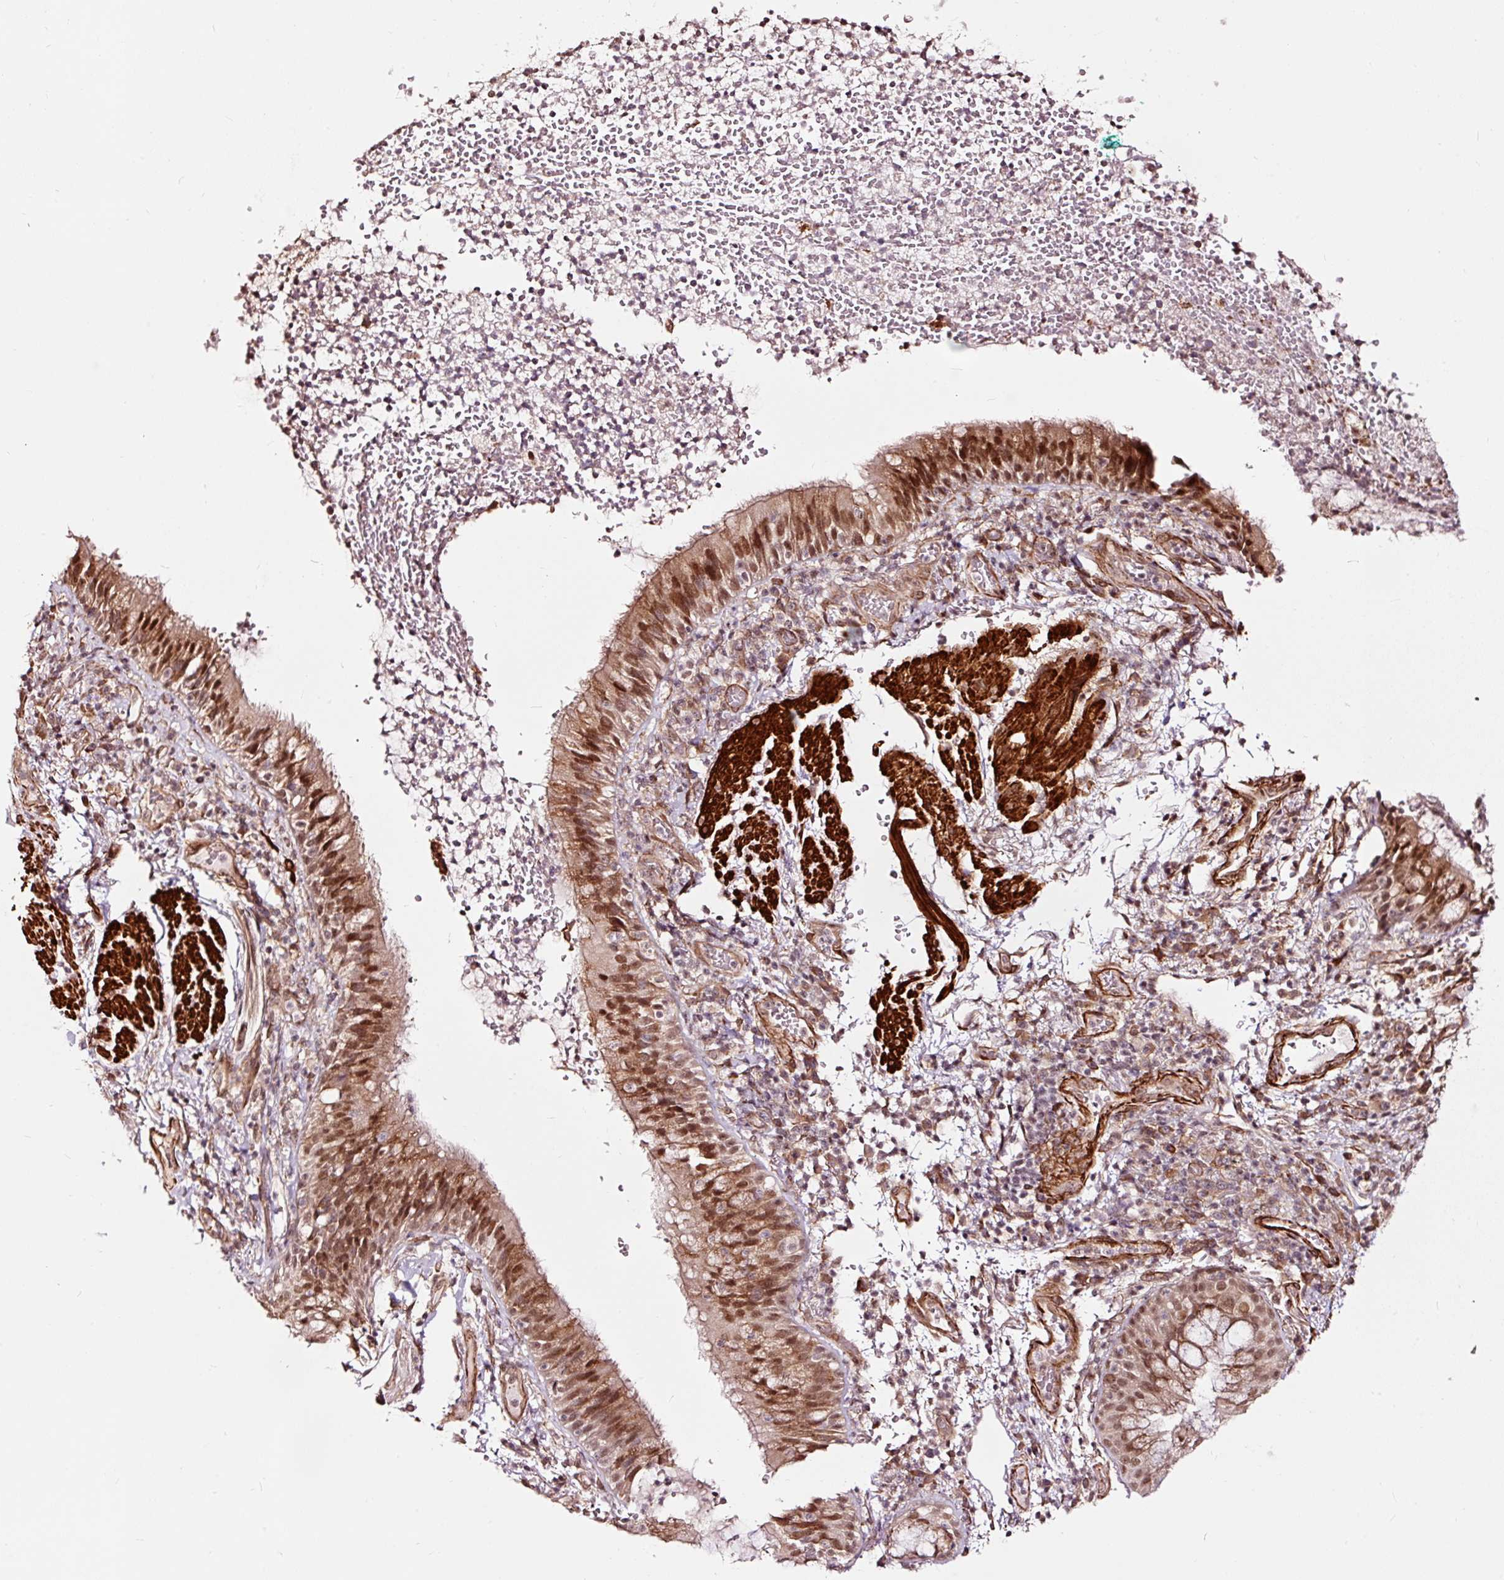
{"staining": {"intensity": "strong", "quantity": ">75%", "location": "cytoplasmic/membranous,nuclear"}, "tissue": "bronchus", "cell_type": "Respiratory epithelial cells", "image_type": "normal", "snomed": [{"axis": "morphology", "description": "Normal tissue, NOS"}, {"axis": "topography", "description": "Cartilage tissue"}, {"axis": "topography", "description": "Bronchus"}], "caption": "A micrograph of bronchus stained for a protein shows strong cytoplasmic/membranous,nuclear brown staining in respiratory epithelial cells. Nuclei are stained in blue.", "gene": "TPM1", "patient": {"sex": "male", "age": 56}}